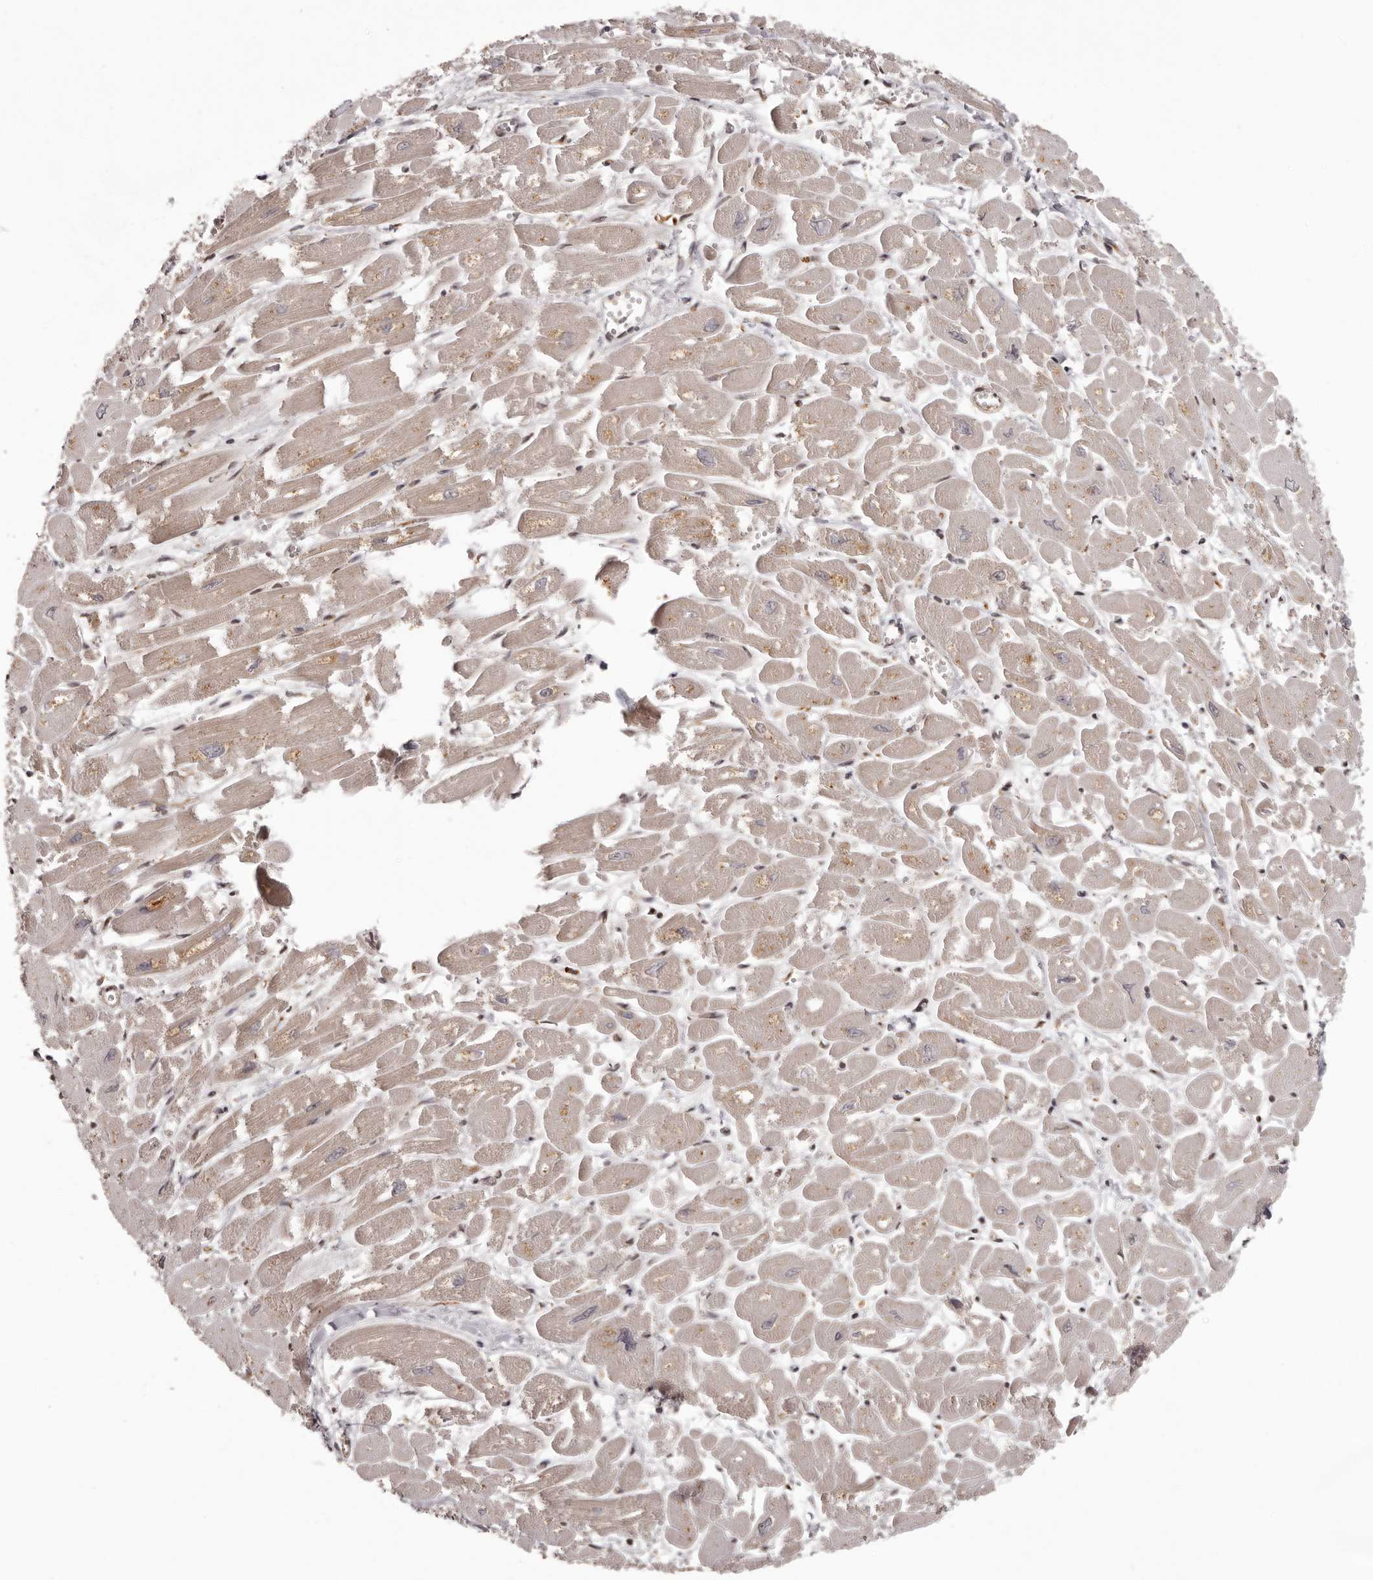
{"staining": {"intensity": "negative", "quantity": "none", "location": "none"}, "tissue": "heart muscle", "cell_type": "Cardiomyocytes", "image_type": "normal", "snomed": [{"axis": "morphology", "description": "Normal tissue, NOS"}, {"axis": "topography", "description": "Heart"}], "caption": "Photomicrograph shows no significant protein positivity in cardiomyocytes of unremarkable heart muscle.", "gene": "IL32", "patient": {"sex": "male", "age": 54}}